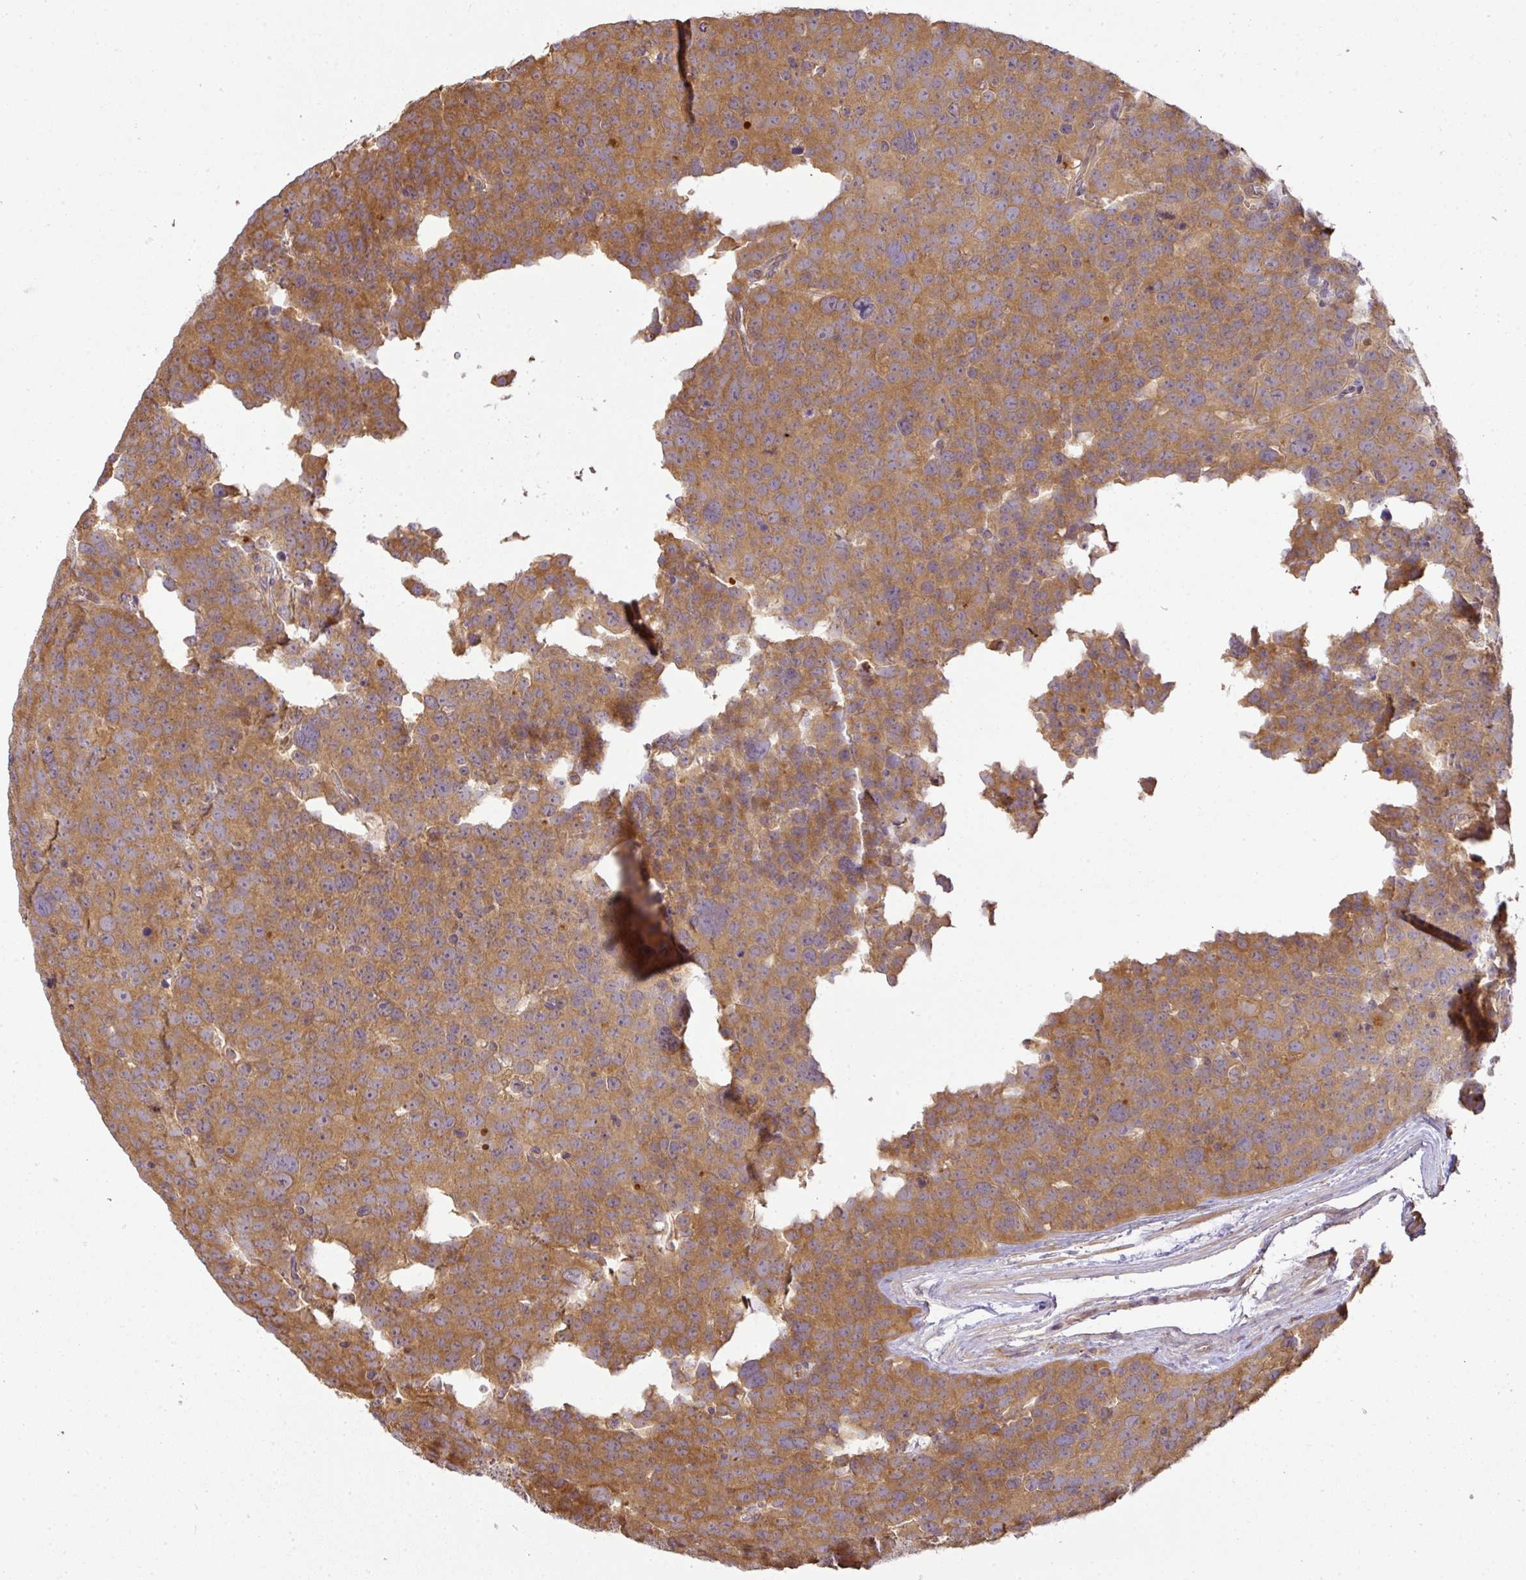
{"staining": {"intensity": "moderate", "quantity": ">75%", "location": "cytoplasmic/membranous"}, "tissue": "testis cancer", "cell_type": "Tumor cells", "image_type": "cancer", "snomed": [{"axis": "morphology", "description": "Seminoma, NOS"}, {"axis": "topography", "description": "Testis"}], "caption": "The image demonstrates immunohistochemical staining of testis seminoma. There is moderate cytoplasmic/membranous staining is present in about >75% of tumor cells. The protein is shown in brown color, while the nuclei are stained blue.", "gene": "TCL1B", "patient": {"sex": "male", "age": 71}}